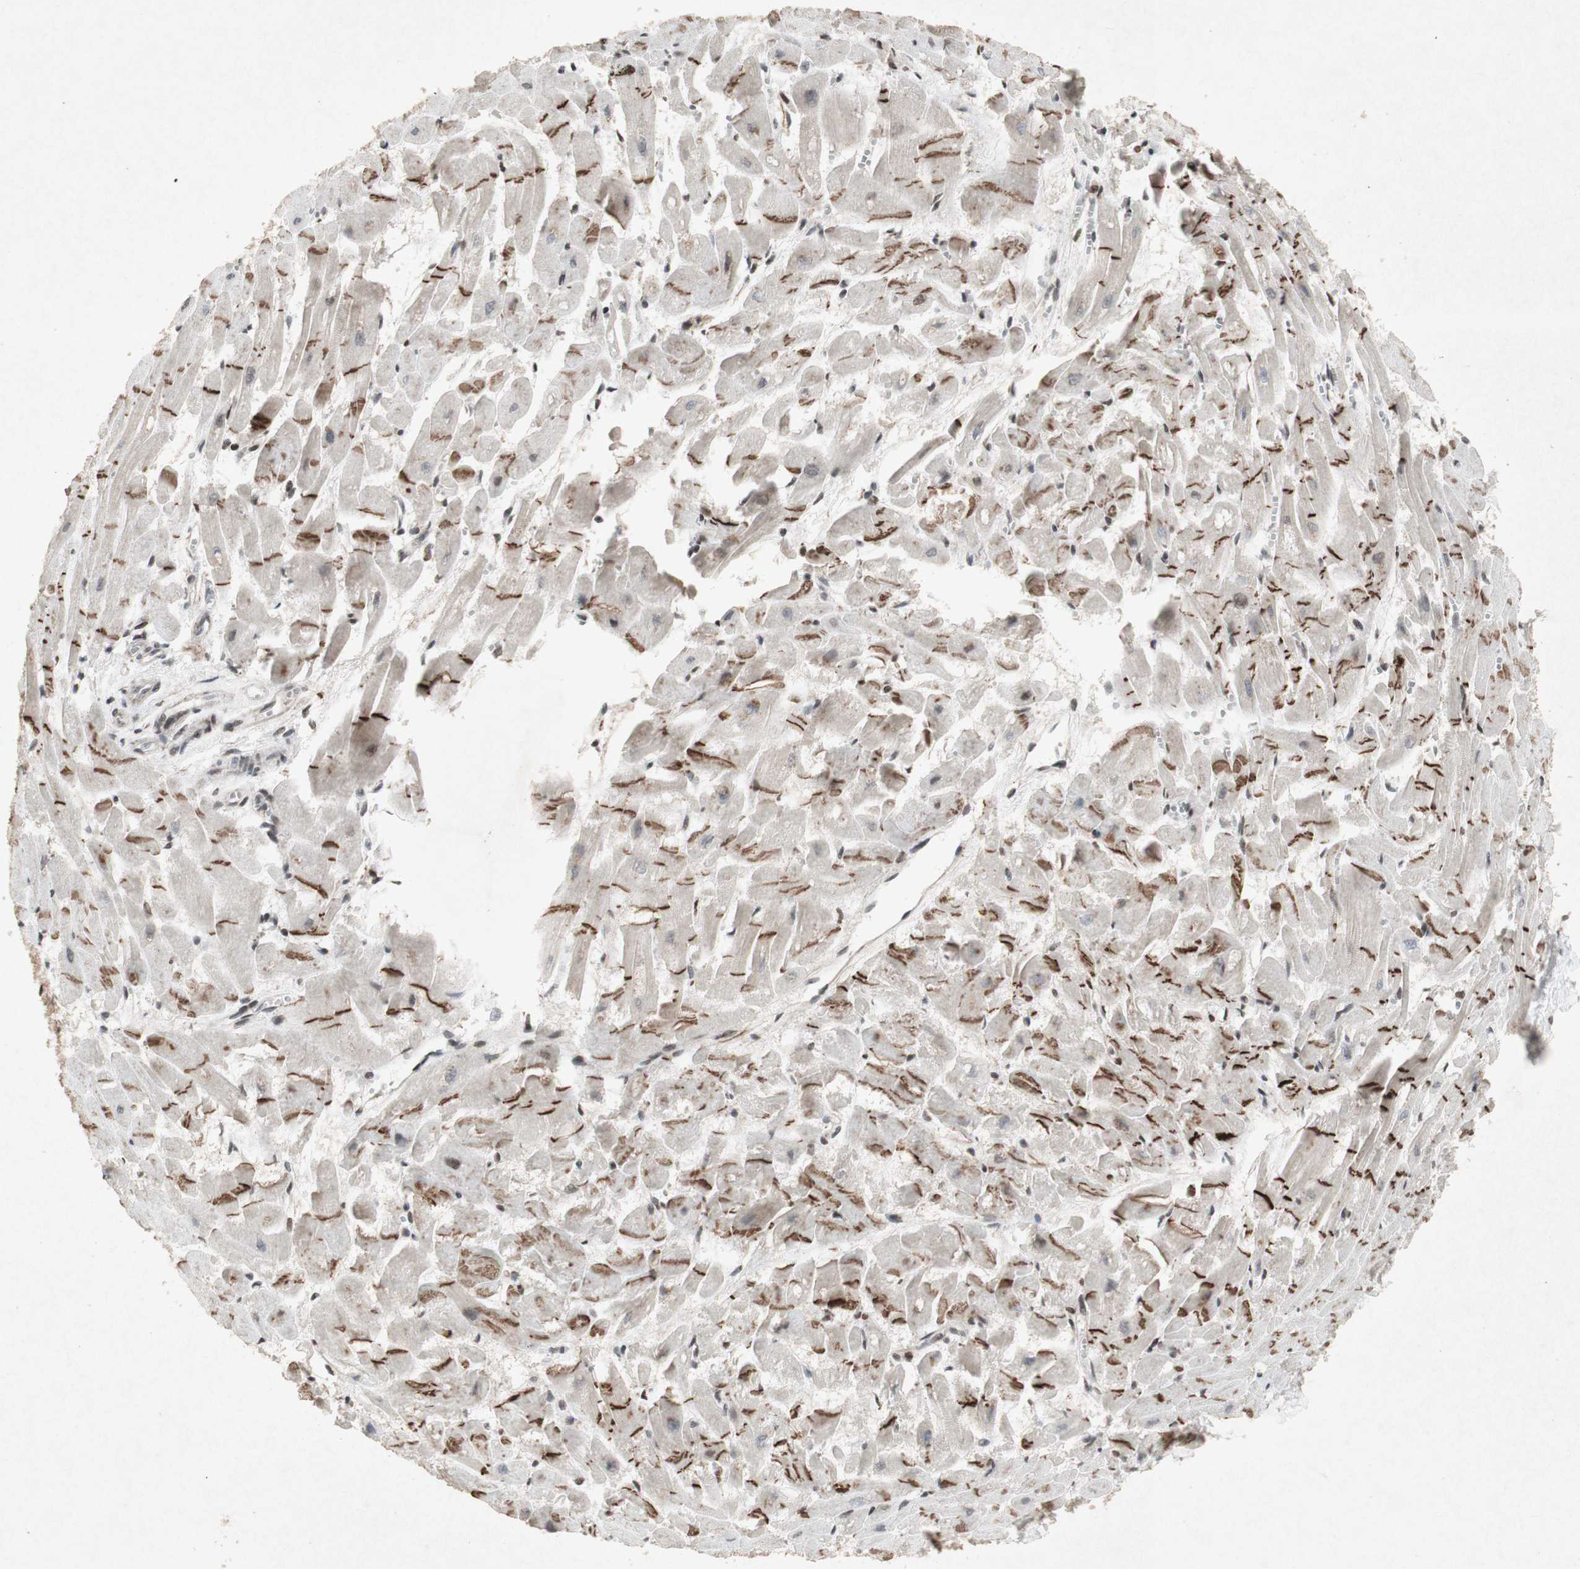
{"staining": {"intensity": "moderate", "quantity": ">75%", "location": "cytoplasmic/membranous"}, "tissue": "heart muscle", "cell_type": "Cardiomyocytes", "image_type": "normal", "snomed": [{"axis": "morphology", "description": "Normal tissue, NOS"}, {"axis": "topography", "description": "Heart"}], "caption": "This histopathology image shows normal heart muscle stained with immunohistochemistry to label a protein in brown. The cytoplasmic/membranous of cardiomyocytes show moderate positivity for the protein. Nuclei are counter-stained blue.", "gene": "PLXNA1", "patient": {"sex": "female", "age": 19}}